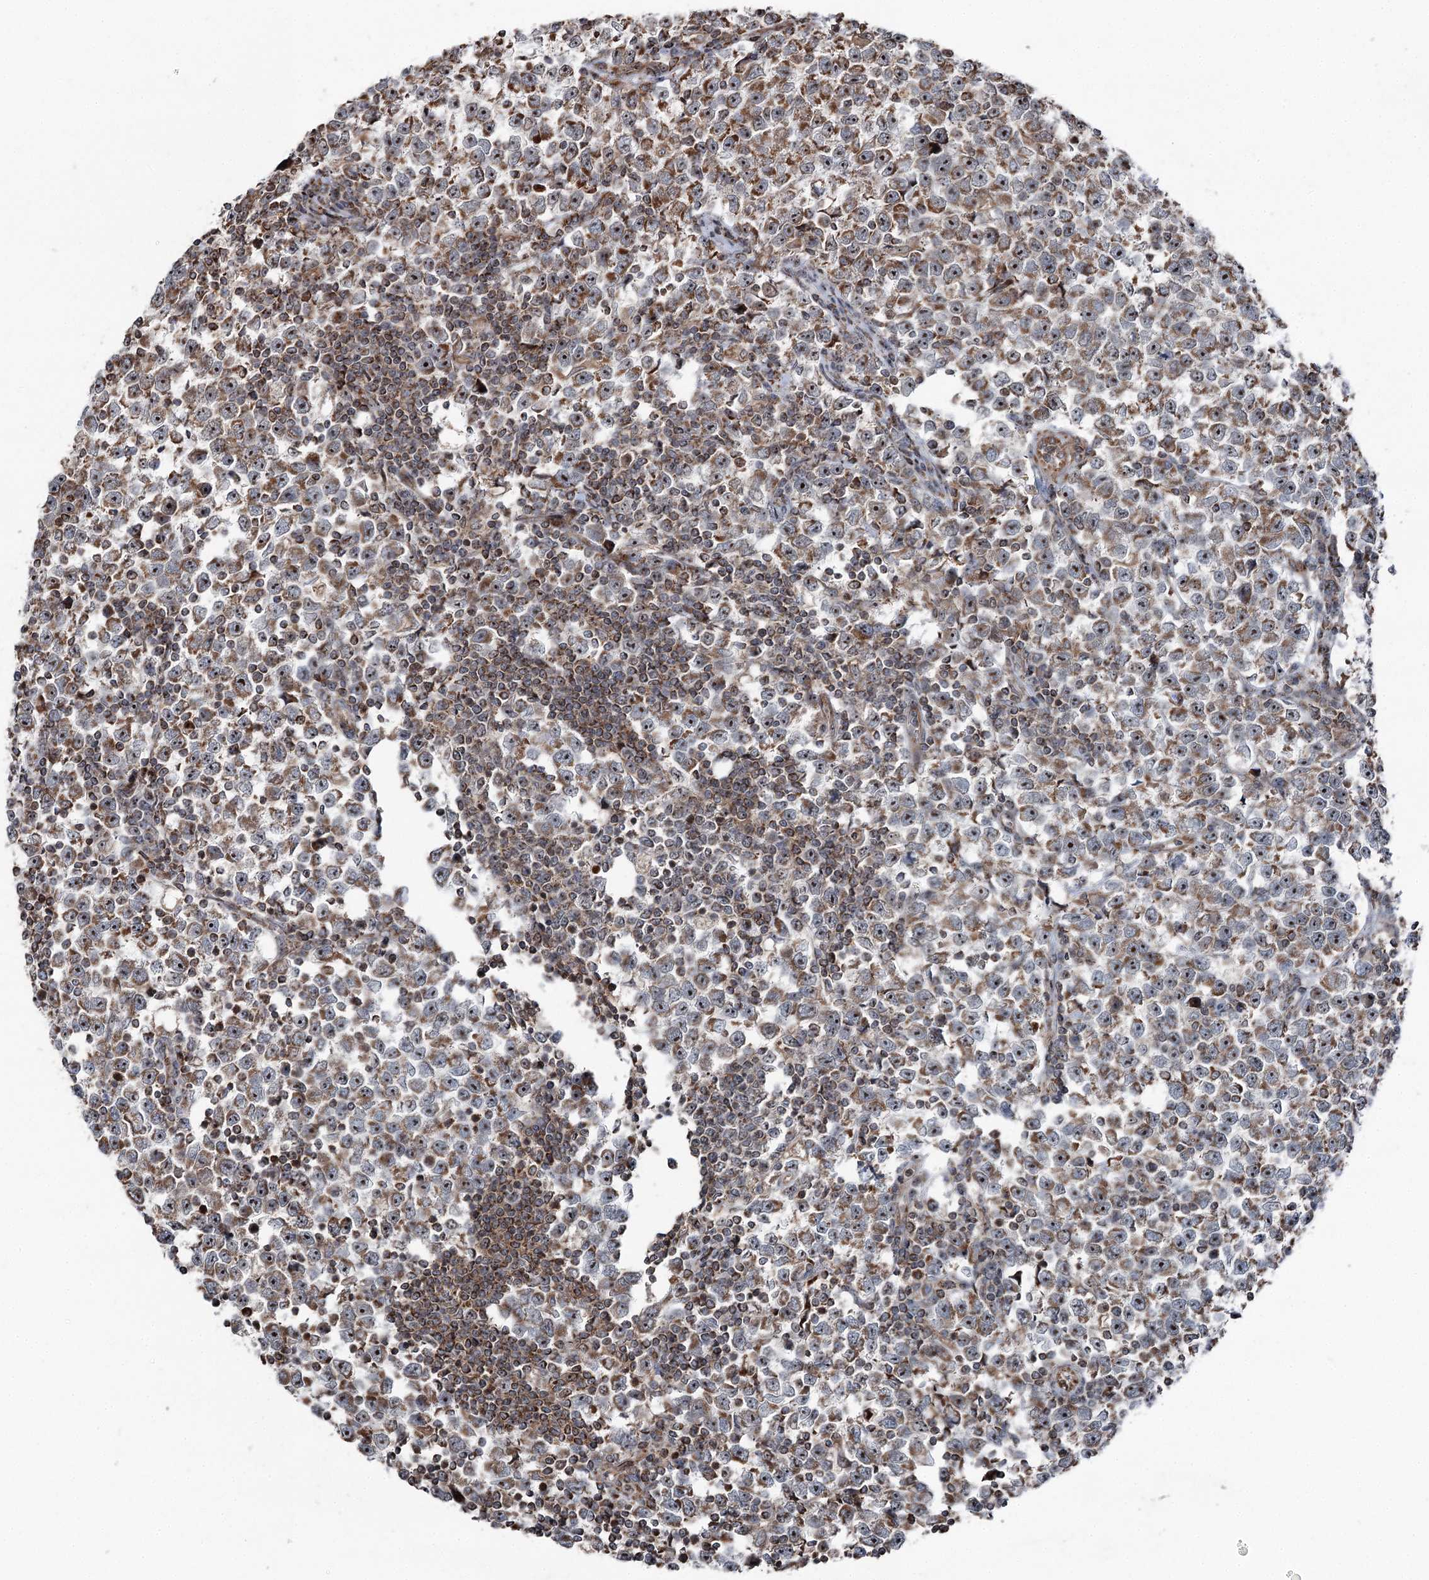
{"staining": {"intensity": "strong", "quantity": ">75%", "location": "cytoplasmic/membranous,nuclear"}, "tissue": "testis cancer", "cell_type": "Tumor cells", "image_type": "cancer", "snomed": [{"axis": "morphology", "description": "Normal tissue, NOS"}, {"axis": "morphology", "description": "Seminoma, NOS"}, {"axis": "topography", "description": "Testis"}], "caption": "Immunohistochemical staining of testis cancer (seminoma) exhibits high levels of strong cytoplasmic/membranous and nuclear protein positivity in about >75% of tumor cells. Immunohistochemistry stains the protein of interest in brown and the nuclei are stained blue.", "gene": "STEEP1", "patient": {"sex": "male", "age": 43}}